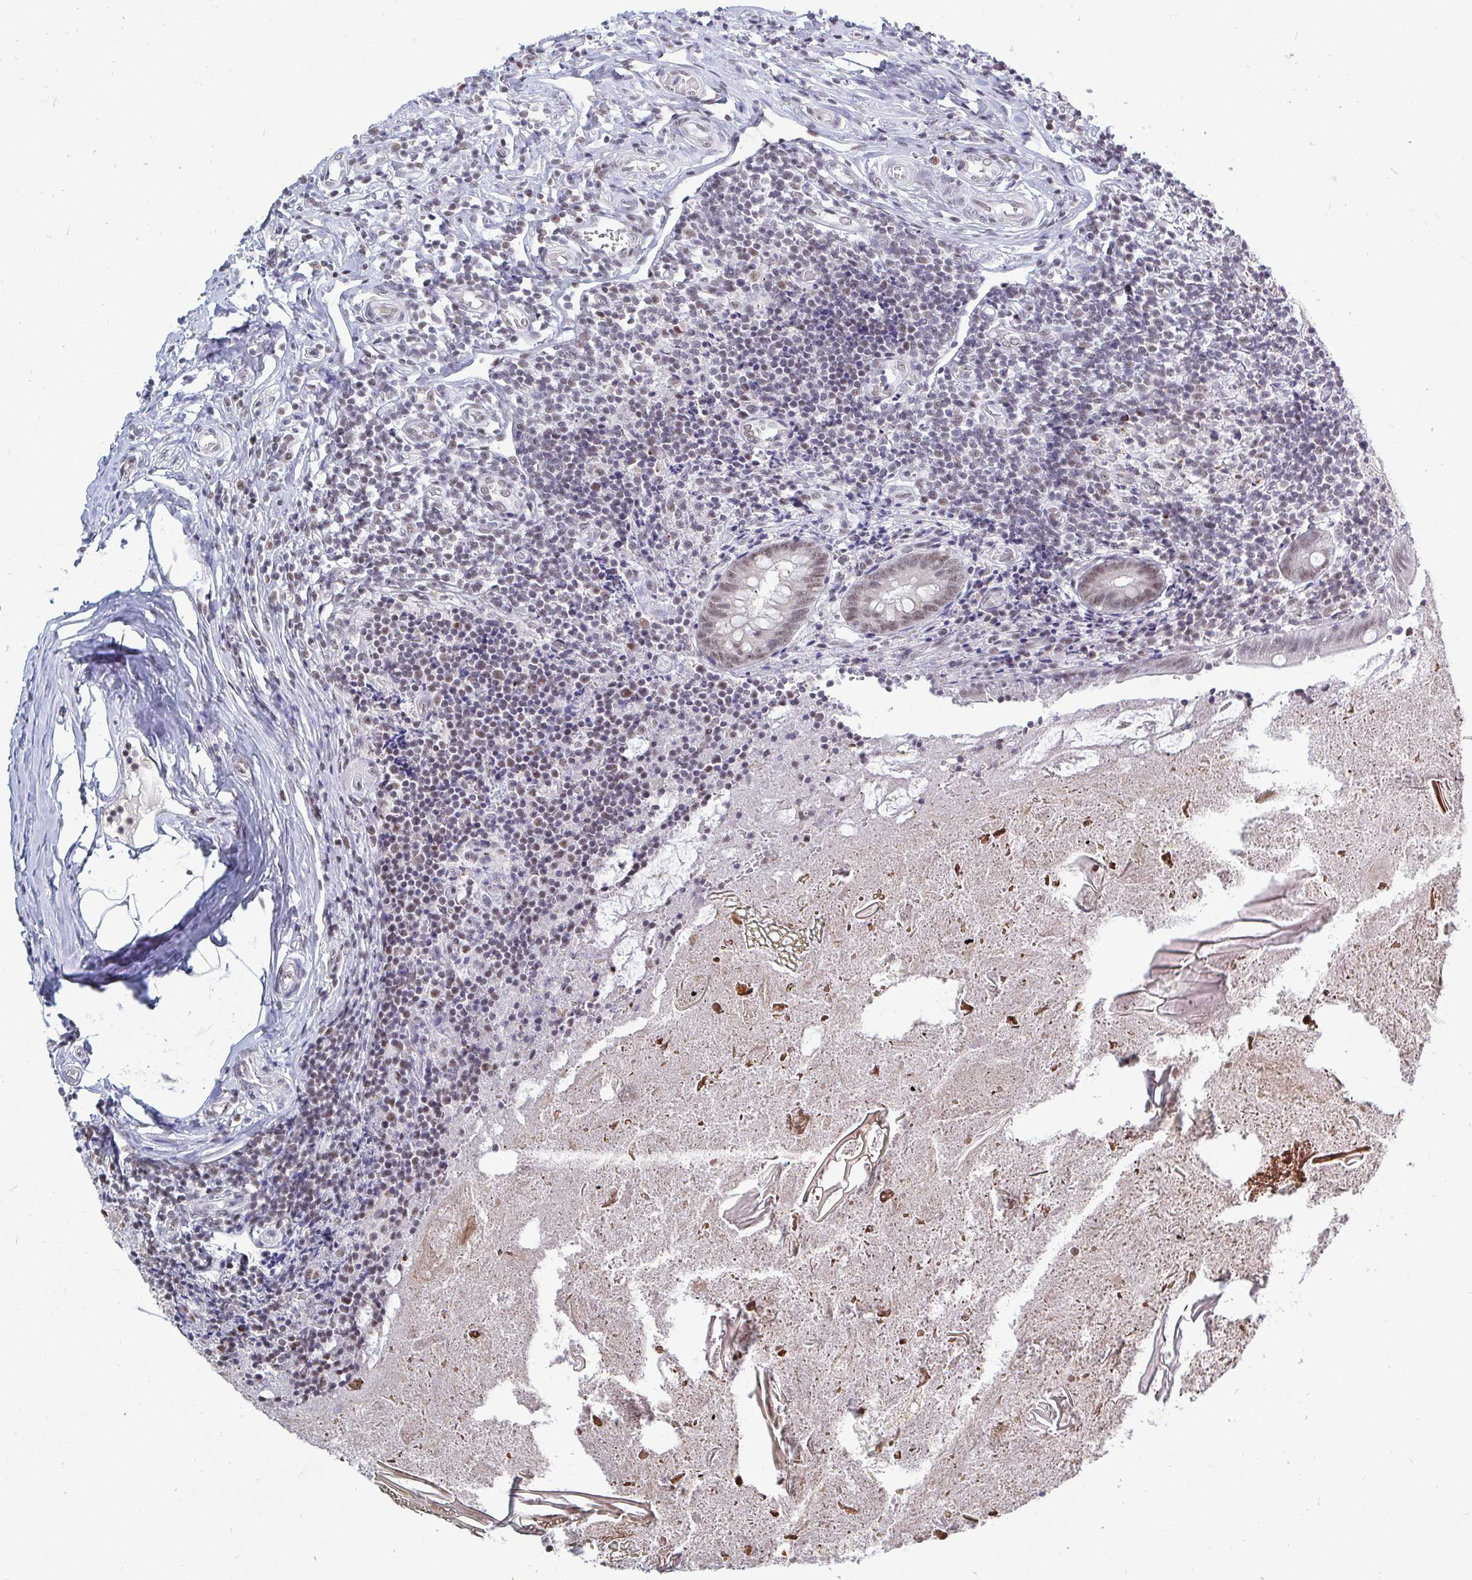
{"staining": {"intensity": "weak", "quantity": ">75%", "location": "nuclear"}, "tissue": "appendix", "cell_type": "Glandular cells", "image_type": "normal", "snomed": [{"axis": "morphology", "description": "Normal tissue, NOS"}, {"axis": "topography", "description": "Appendix"}], "caption": "Glandular cells display low levels of weak nuclear positivity in approximately >75% of cells in normal appendix. The staining was performed using DAB, with brown indicating positive protein expression. Nuclei are stained blue with hematoxylin.", "gene": "TRIP12", "patient": {"sex": "female", "age": 17}}